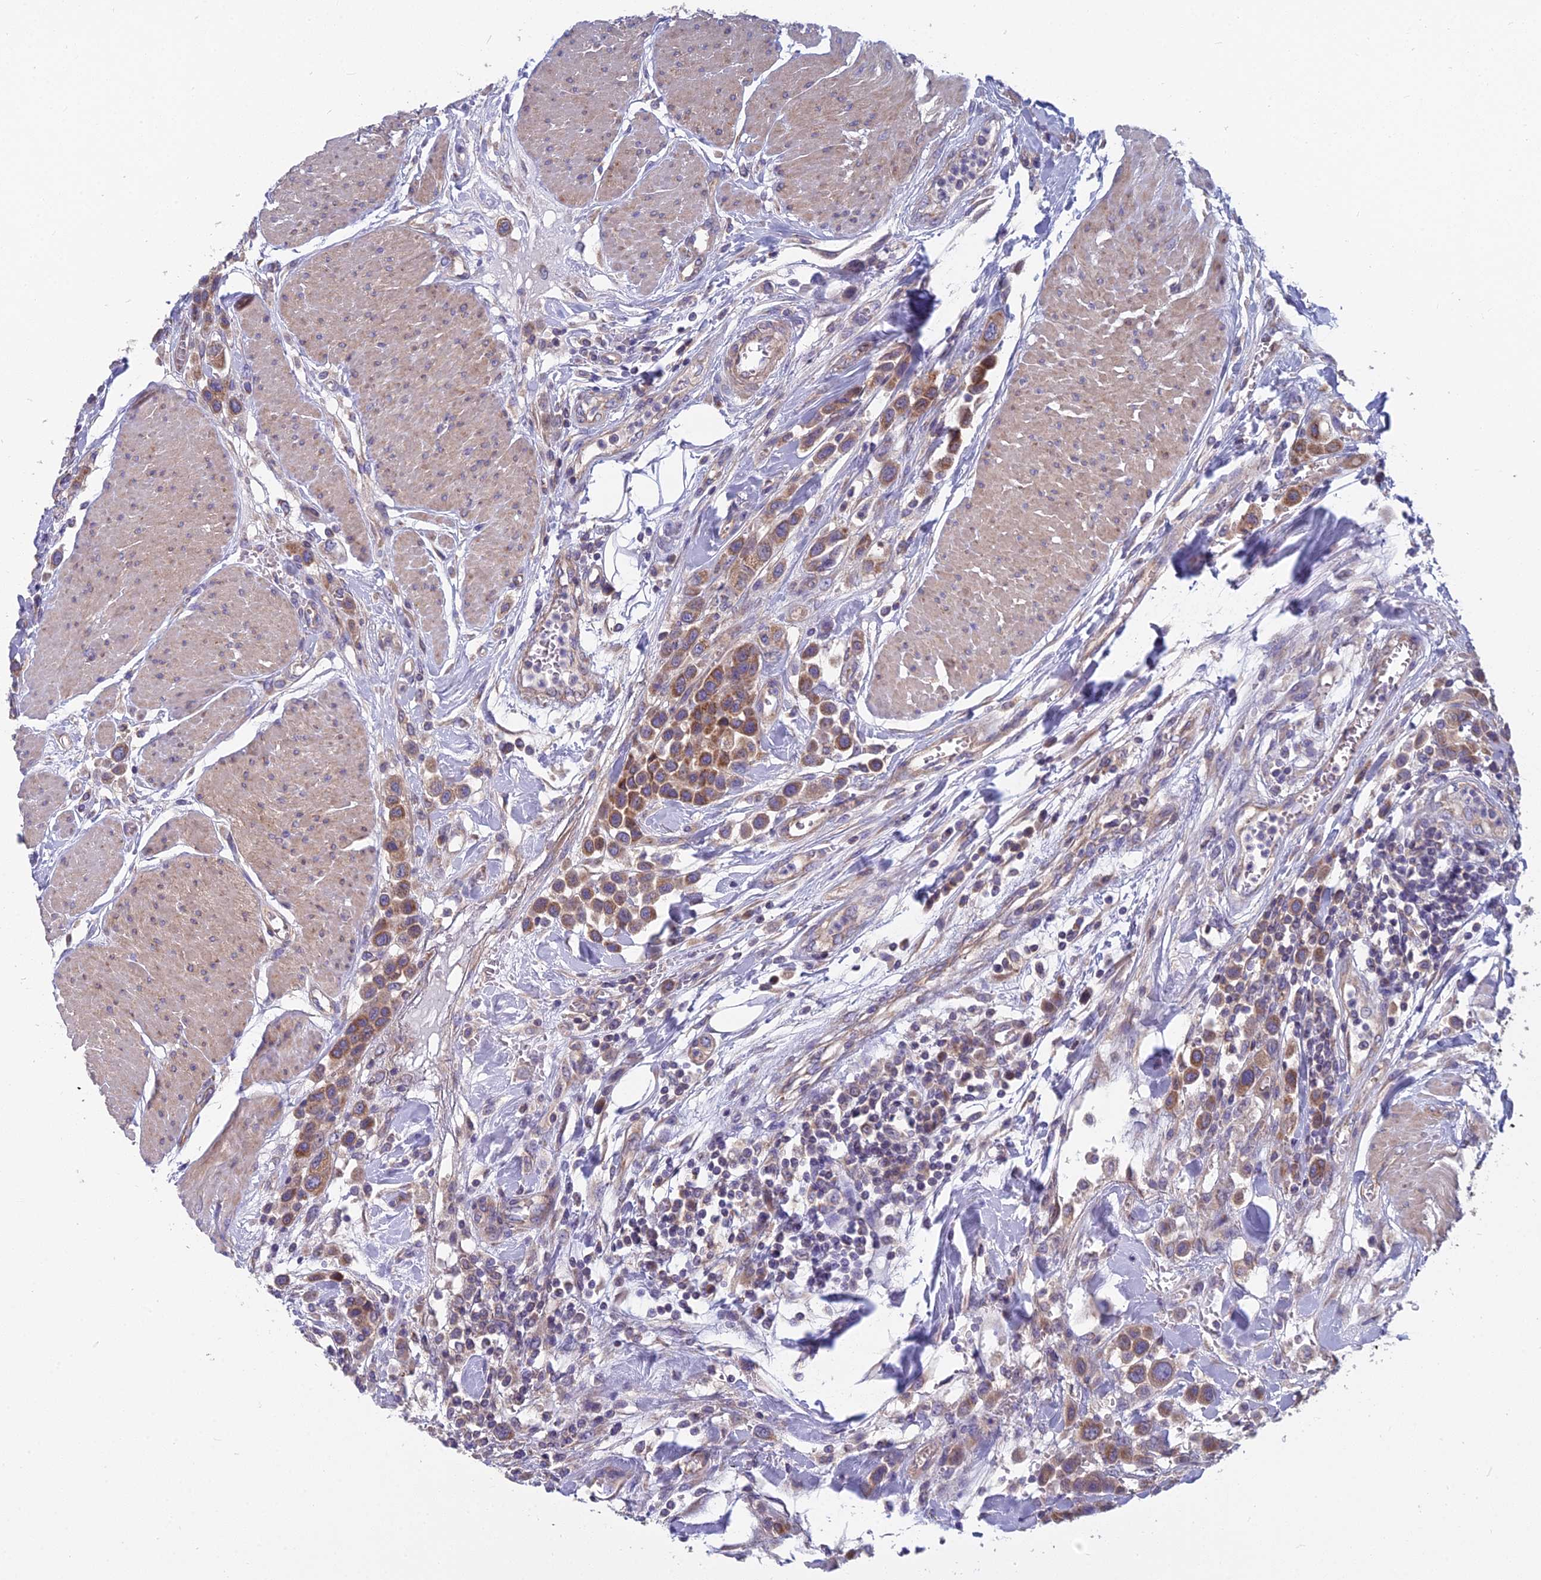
{"staining": {"intensity": "moderate", "quantity": ">75%", "location": "cytoplasmic/membranous"}, "tissue": "urothelial cancer", "cell_type": "Tumor cells", "image_type": "cancer", "snomed": [{"axis": "morphology", "description": "Urothelial carcinoma, High grade"}, {"axis": "topography", "description": "Urinary bladder"}], "caption": "Protein positivity by immunohistochemistry demonstrates moderate cytoplasmic/membranous positivity in approximately >75% of tumor cells in high-grade urothelial carcinoma. The staining is performed using DAB brown chromogen to label protein expression. The nuclei are counter-stained blue using hematoxylin.", "gene": "COX20", "patient": {"sex": "male", "age": 50}}